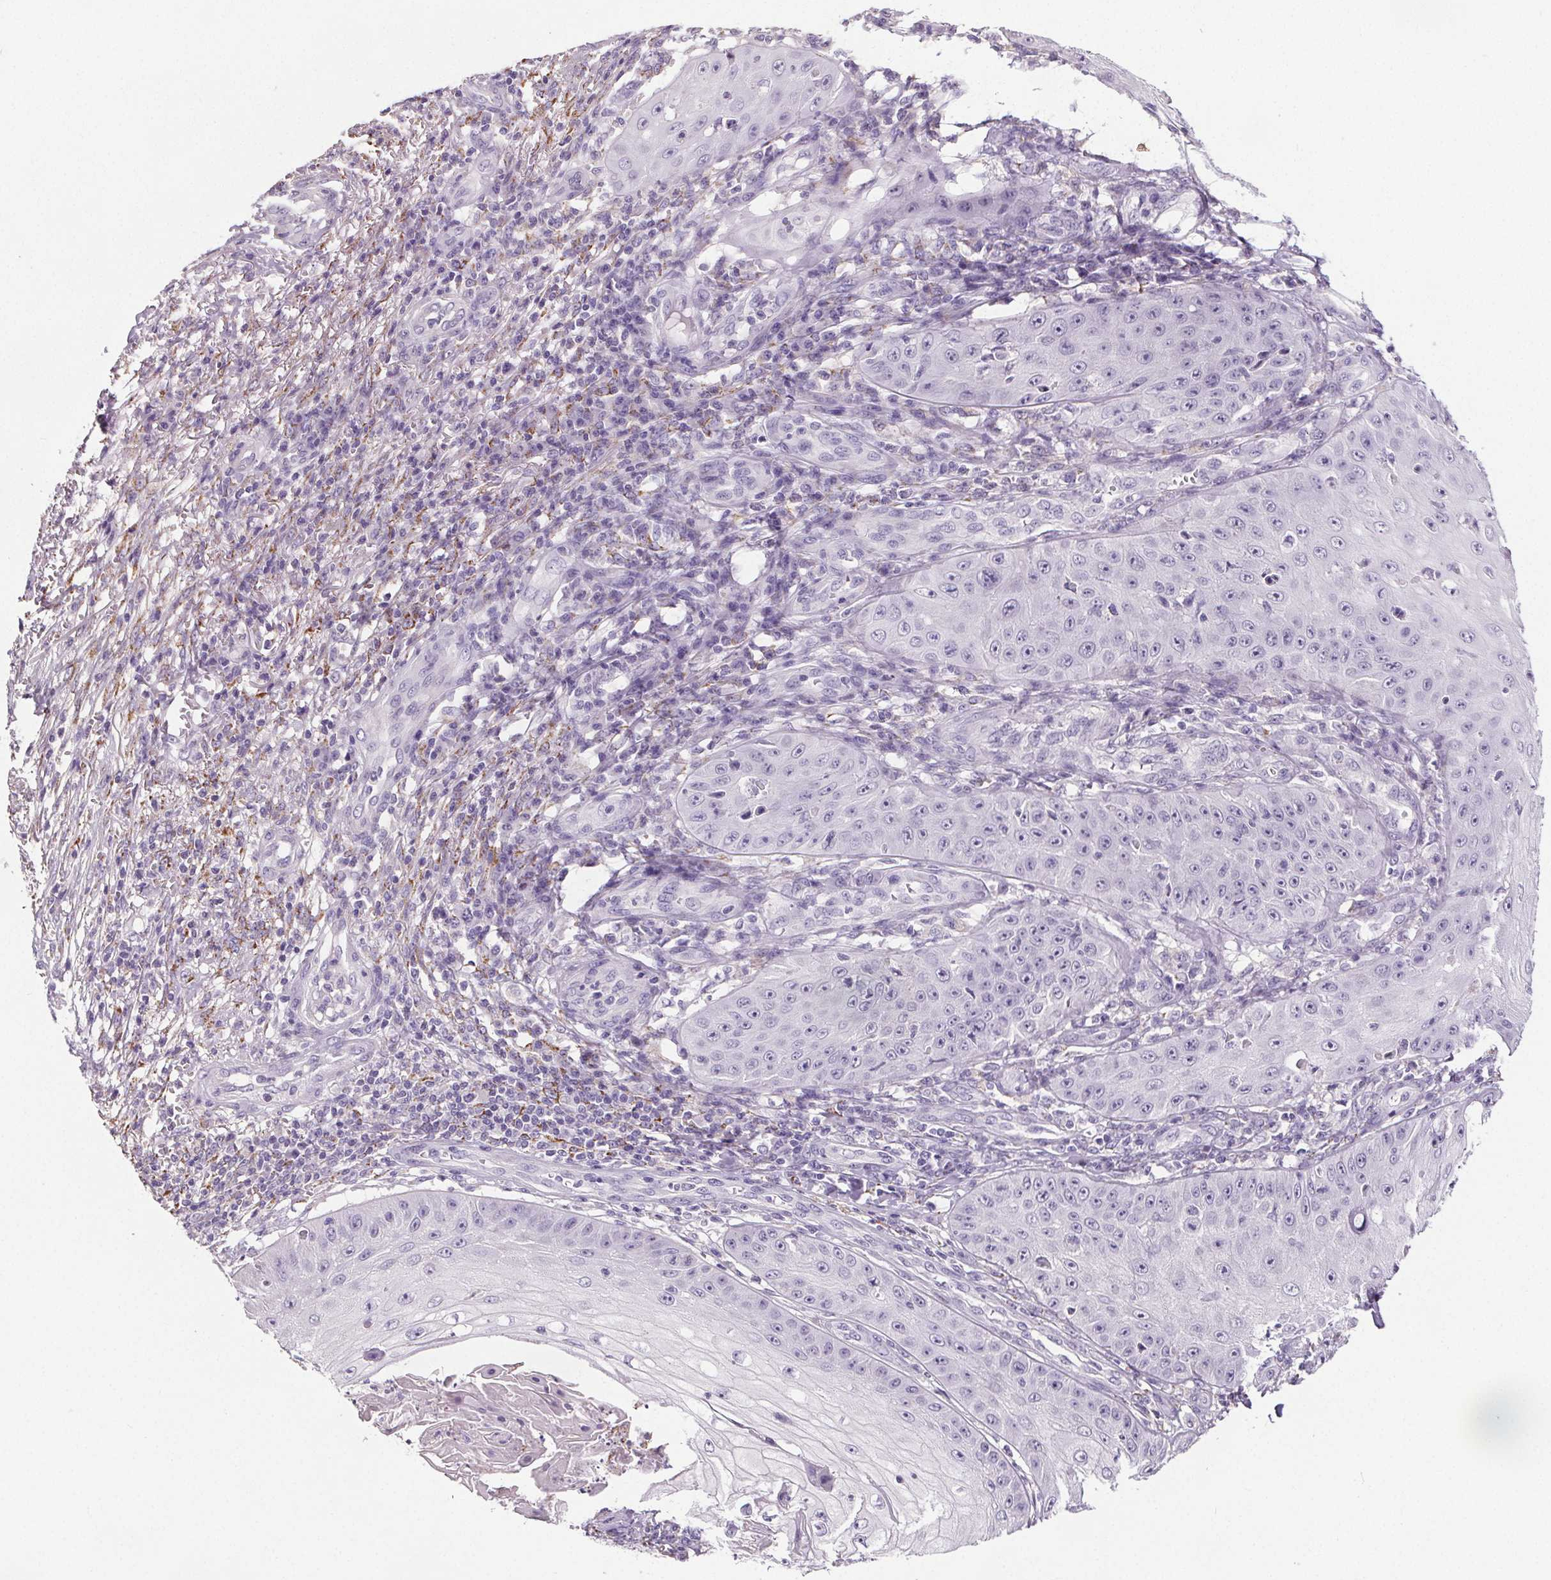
{"staining": {"intensity": "negative", "quantity": "none", "location": "none"}, "tissue": "skin cancer", "cell_type": "Tumor cells", "image_type": "cancer", "snomed": [{"axis": "morphology", "description": "Squamous cell carcinoma, NOS"}, {"axis": "topography", "description": "Skin"}], "caption": "IHC photomicrograph of skin squamous cell carcinoma stained for a protein (brown), which reveals no positivity in tumor cells. The staining was performed using DAB to visualize the protein expression in brown, while the nuclei were stained in blue with hematoxylin (Magnification: 20x).", "gene": "GPIHBP1", "patient": {"sex": "male", "age": 70}}